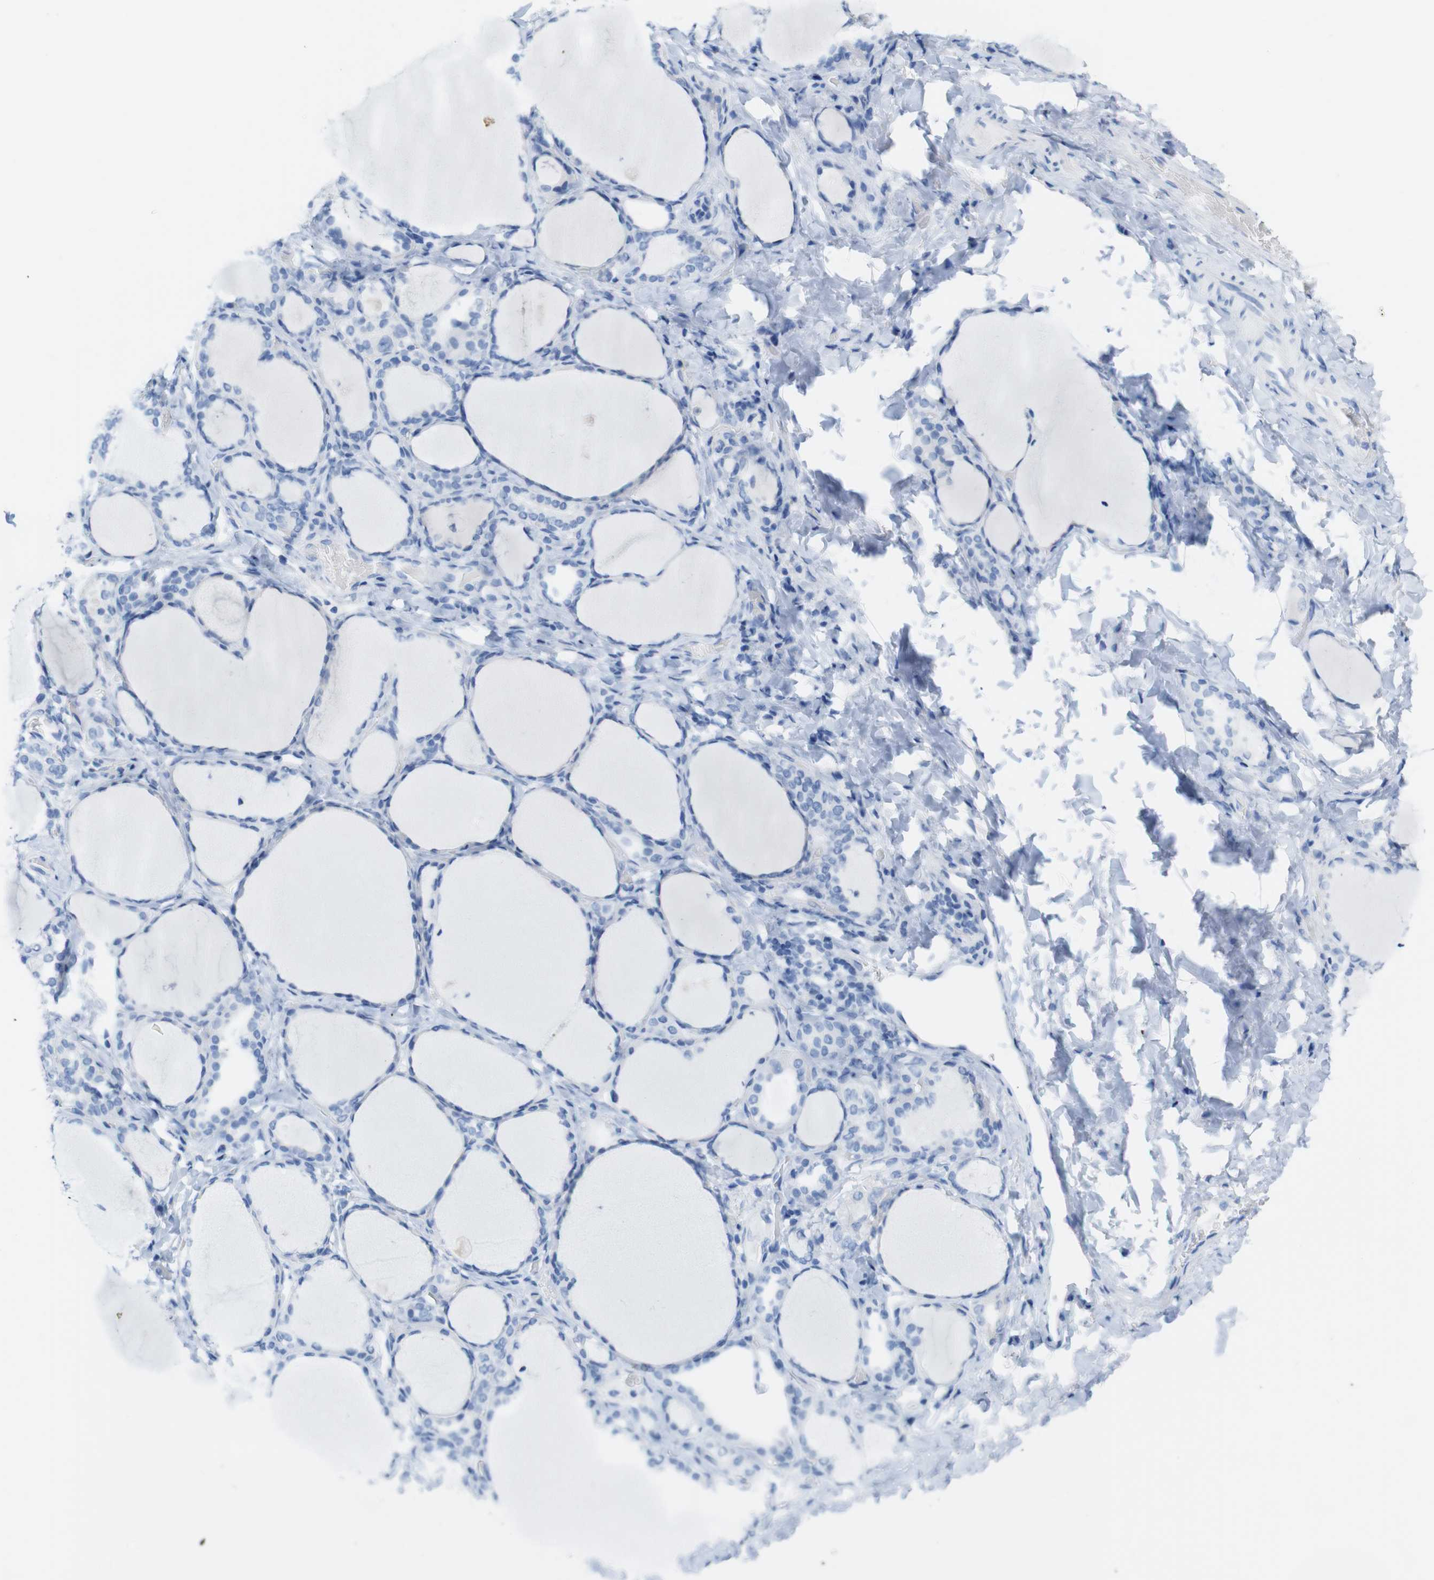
{"staining": {"intensity": "negative", "quantity": "none", "location": "none"}, "tissue": "thyroid gland", "cell_type": "Glandular cells", "image_type": "normal", "snomed": [{"axis": "morphology", "description": "Normal tissue, NOS"}, {"axis": "morphology", "description": "Papillary adenocarcinoma, NOS"}, {"axis": "topography", "description": "Thyroid gland"}], "caption": "This is an IHC photomicrograph of unremarkable thyroid gland. There is no positivity in glandular cells.", "gene": "LAG3", "patient": {"sex": "female", "age": 30}}